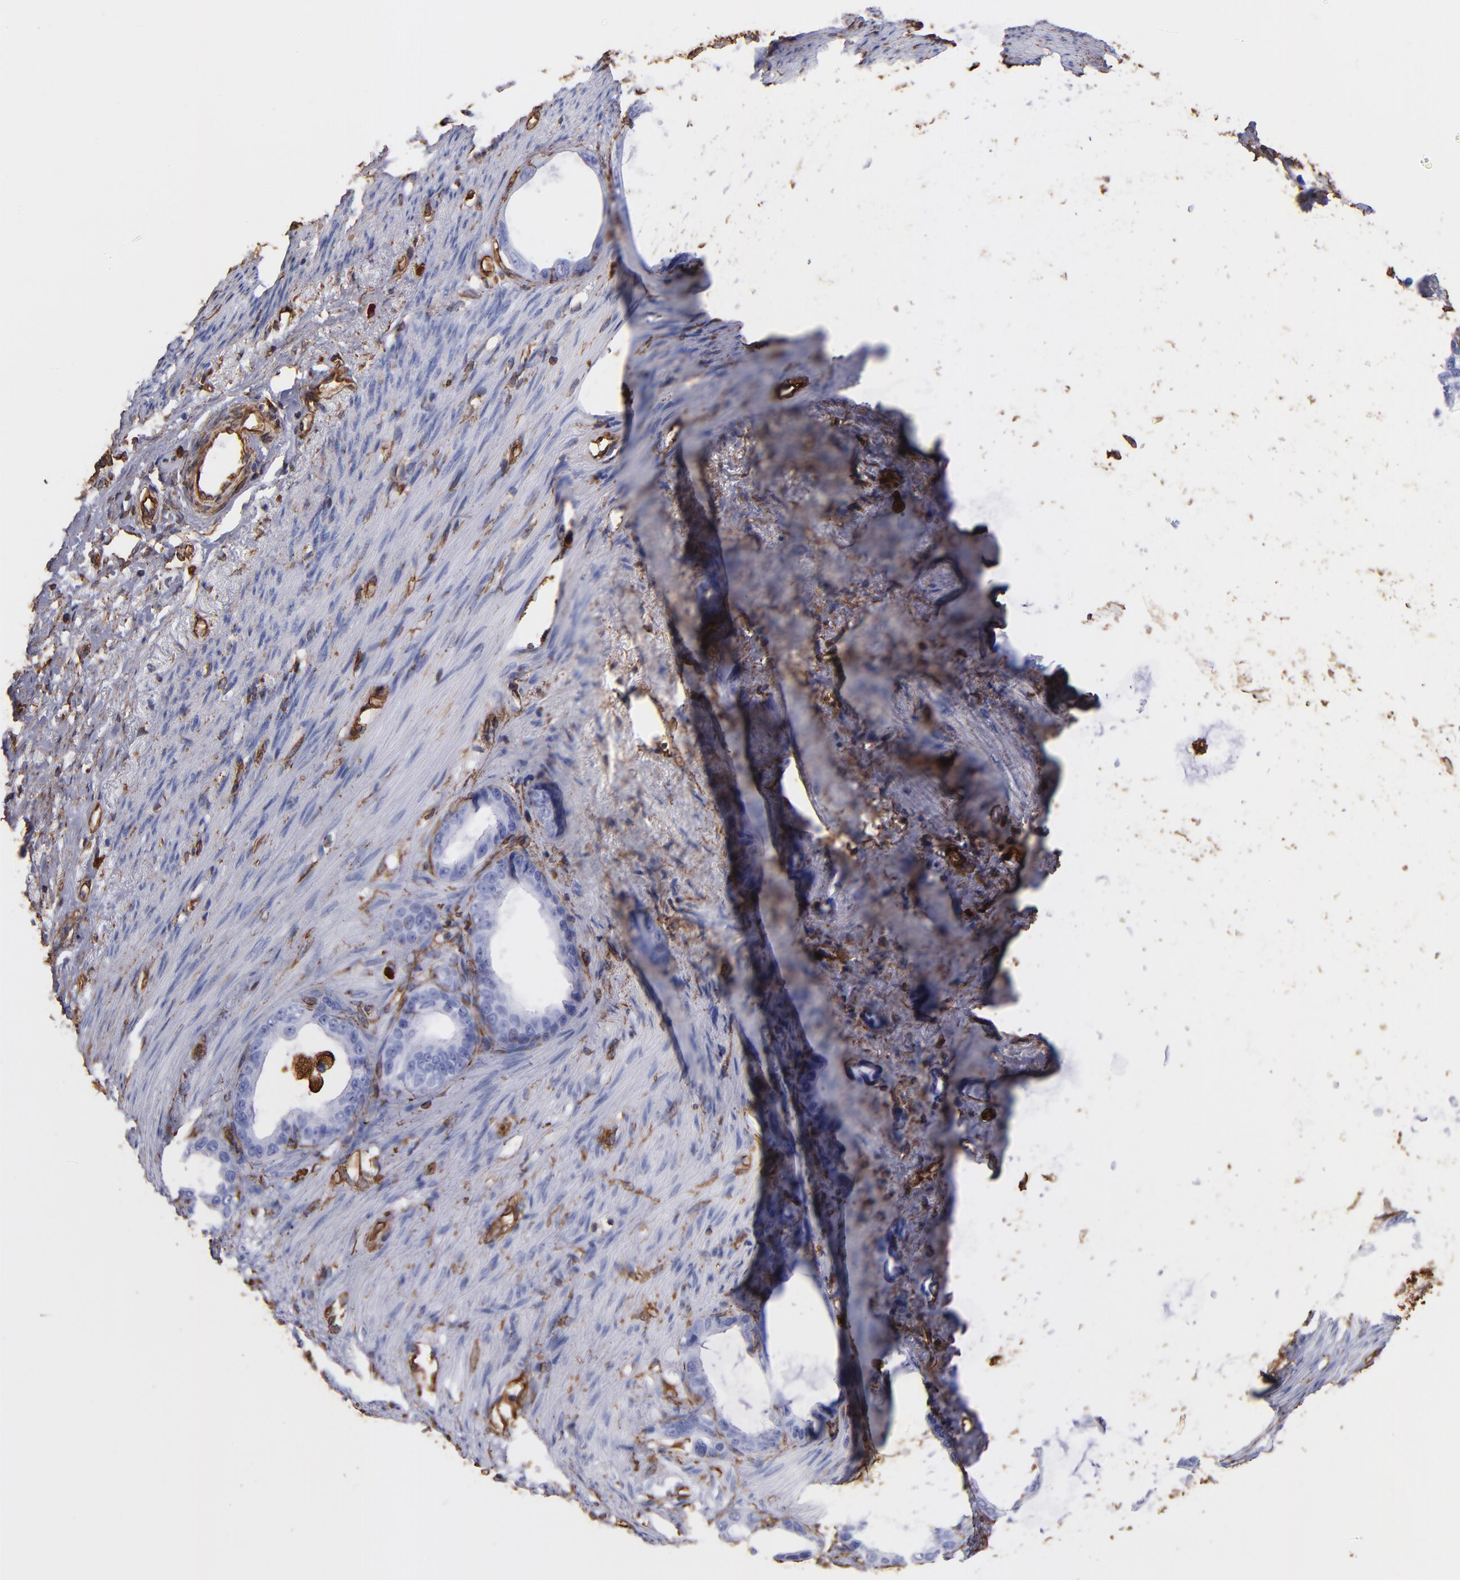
{"staining": {"intensity": "strong", "quantity": "<25%", "location": "cytoplasmic/membranous"}, "tissue": "stomach cancer", "cell_type": "Tumor cells", "image_type": "cancer", "snomed": [{"axis": "morphology", "description": "Adenocarcinoma, NOS"}, {"axis": "topography", "description": "Stomach"}], "caption": "Protein analysis of adenocarcinoma (stomach) tissue demonstrates strong cytoplasmic/membranous expression in approximately <25% of tumor cells.", "gene": "VIM", "patient": {"sex": "female", "age": 75}}